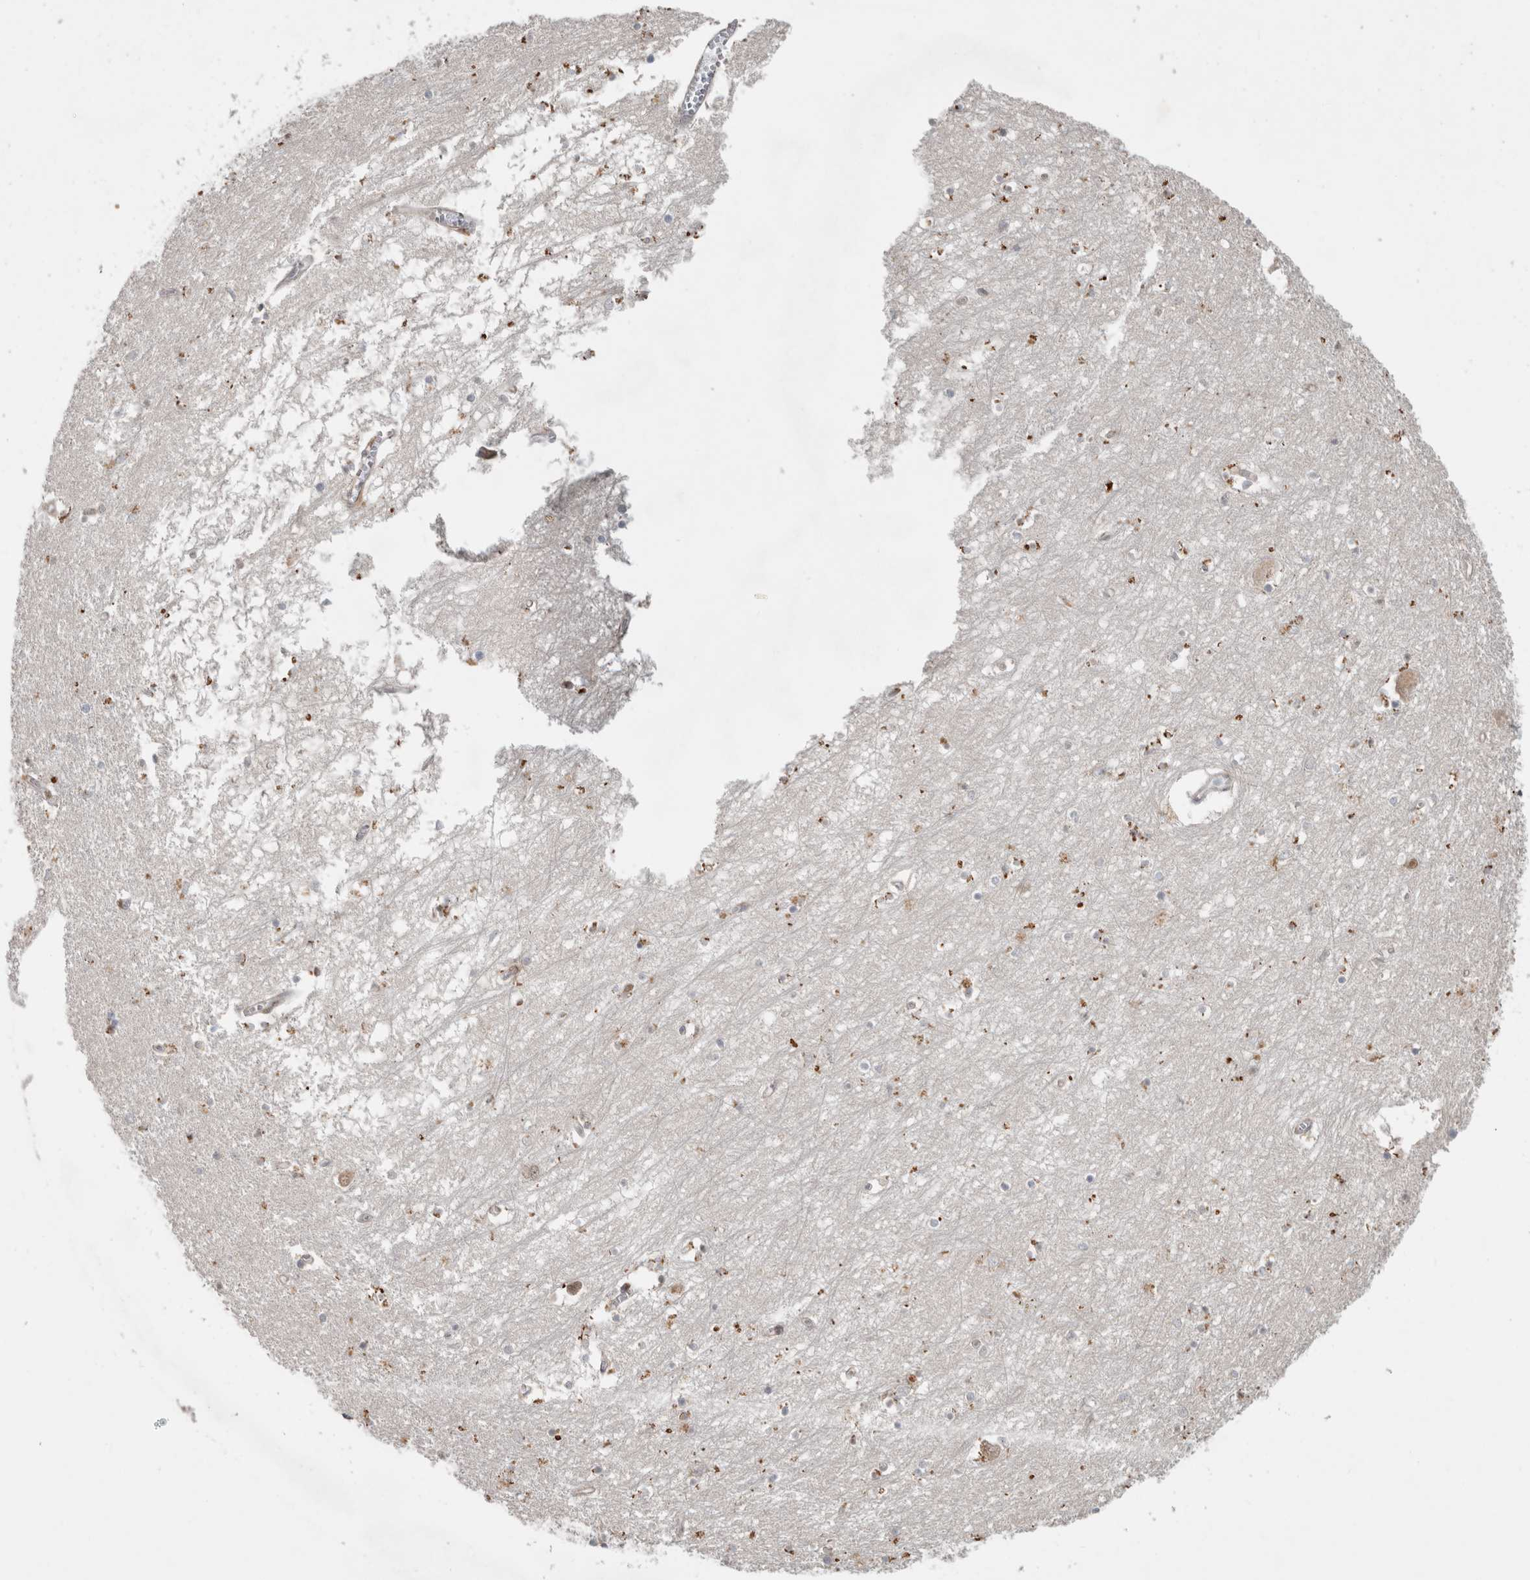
{"staining": {"intensity": "moderate", "quantity": "<25%", "location": "cytoplasmic/membranous"}, "tissue": "hippocampus", "cell_type": "Glial cells", "image_type": "normal", "snomed": [{"axis": "morphology", "description": "Normal tissue, NOS"}, {"axis": "topography", "description": "Hippocampus"}], "caption": "Benign hippocampus demonstrates moderate cytoplasmic/membranous expression in approximately <25% of glial cells, visualized by immunohistochemistry.", "gene": "NAB2", "patient": {"sex": "male", "age": 70}}